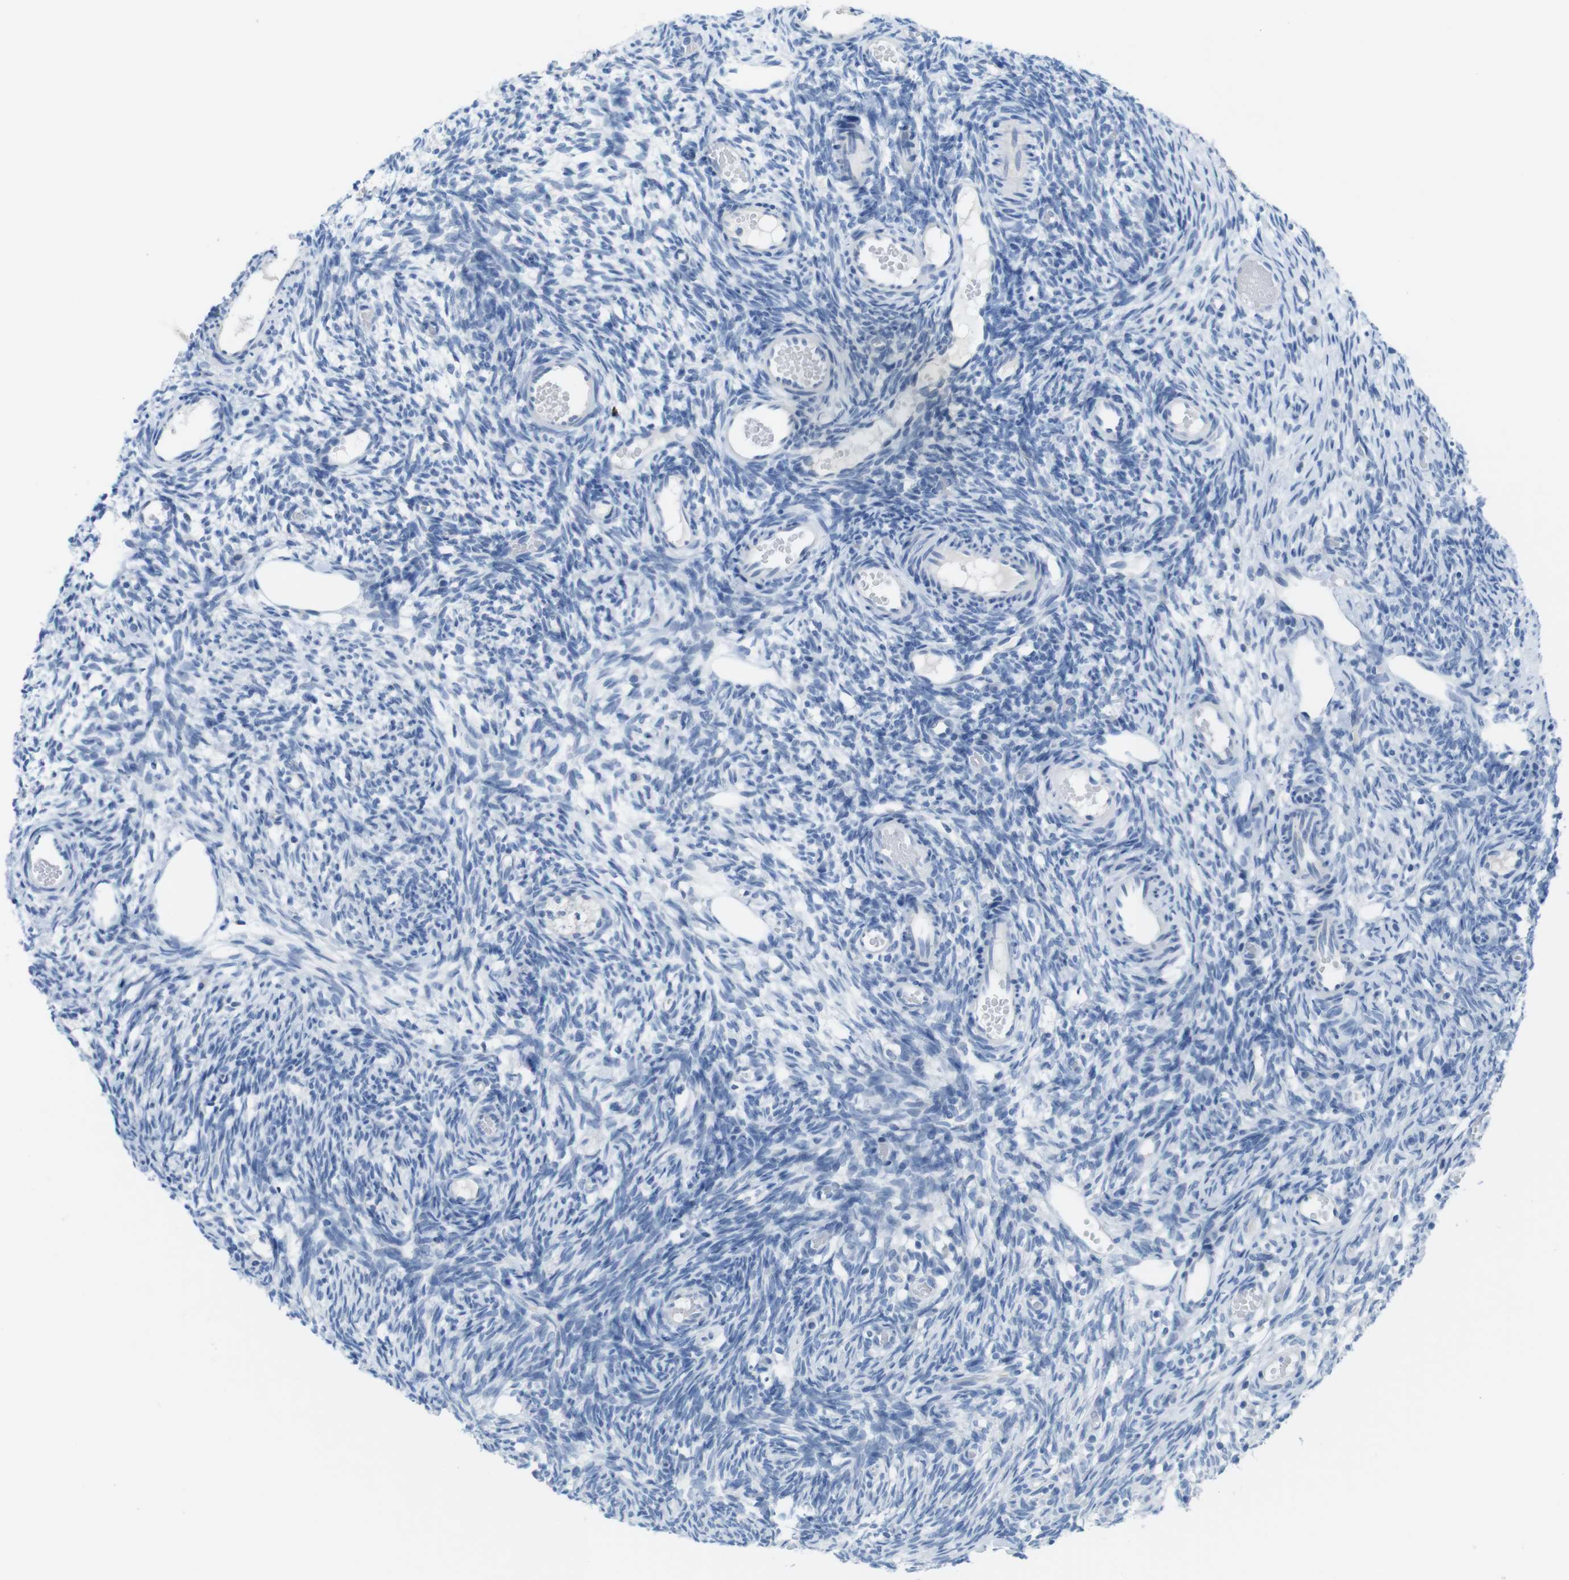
{"staining": {"intensity": "negative", "quantity": "none", "location": "none"}, "tissue": "ovary", "cell_type": "Follicle cells", "image_type": "normal", "snomed": [{"axis": "morphology", "description": "Normal tissue, NOS"}, {"axis": "topography", "description": "Ovary"}], "caption": "An immunohistochemistry micrograph of normal ovary is shown. There is no staining in follicle cells of ovary. (Immunohistochemistry (ihc), brightfield microscopy, high magnification).", "gene": "OPN1SW", "patient": {"sex": "female", "age": 35}}